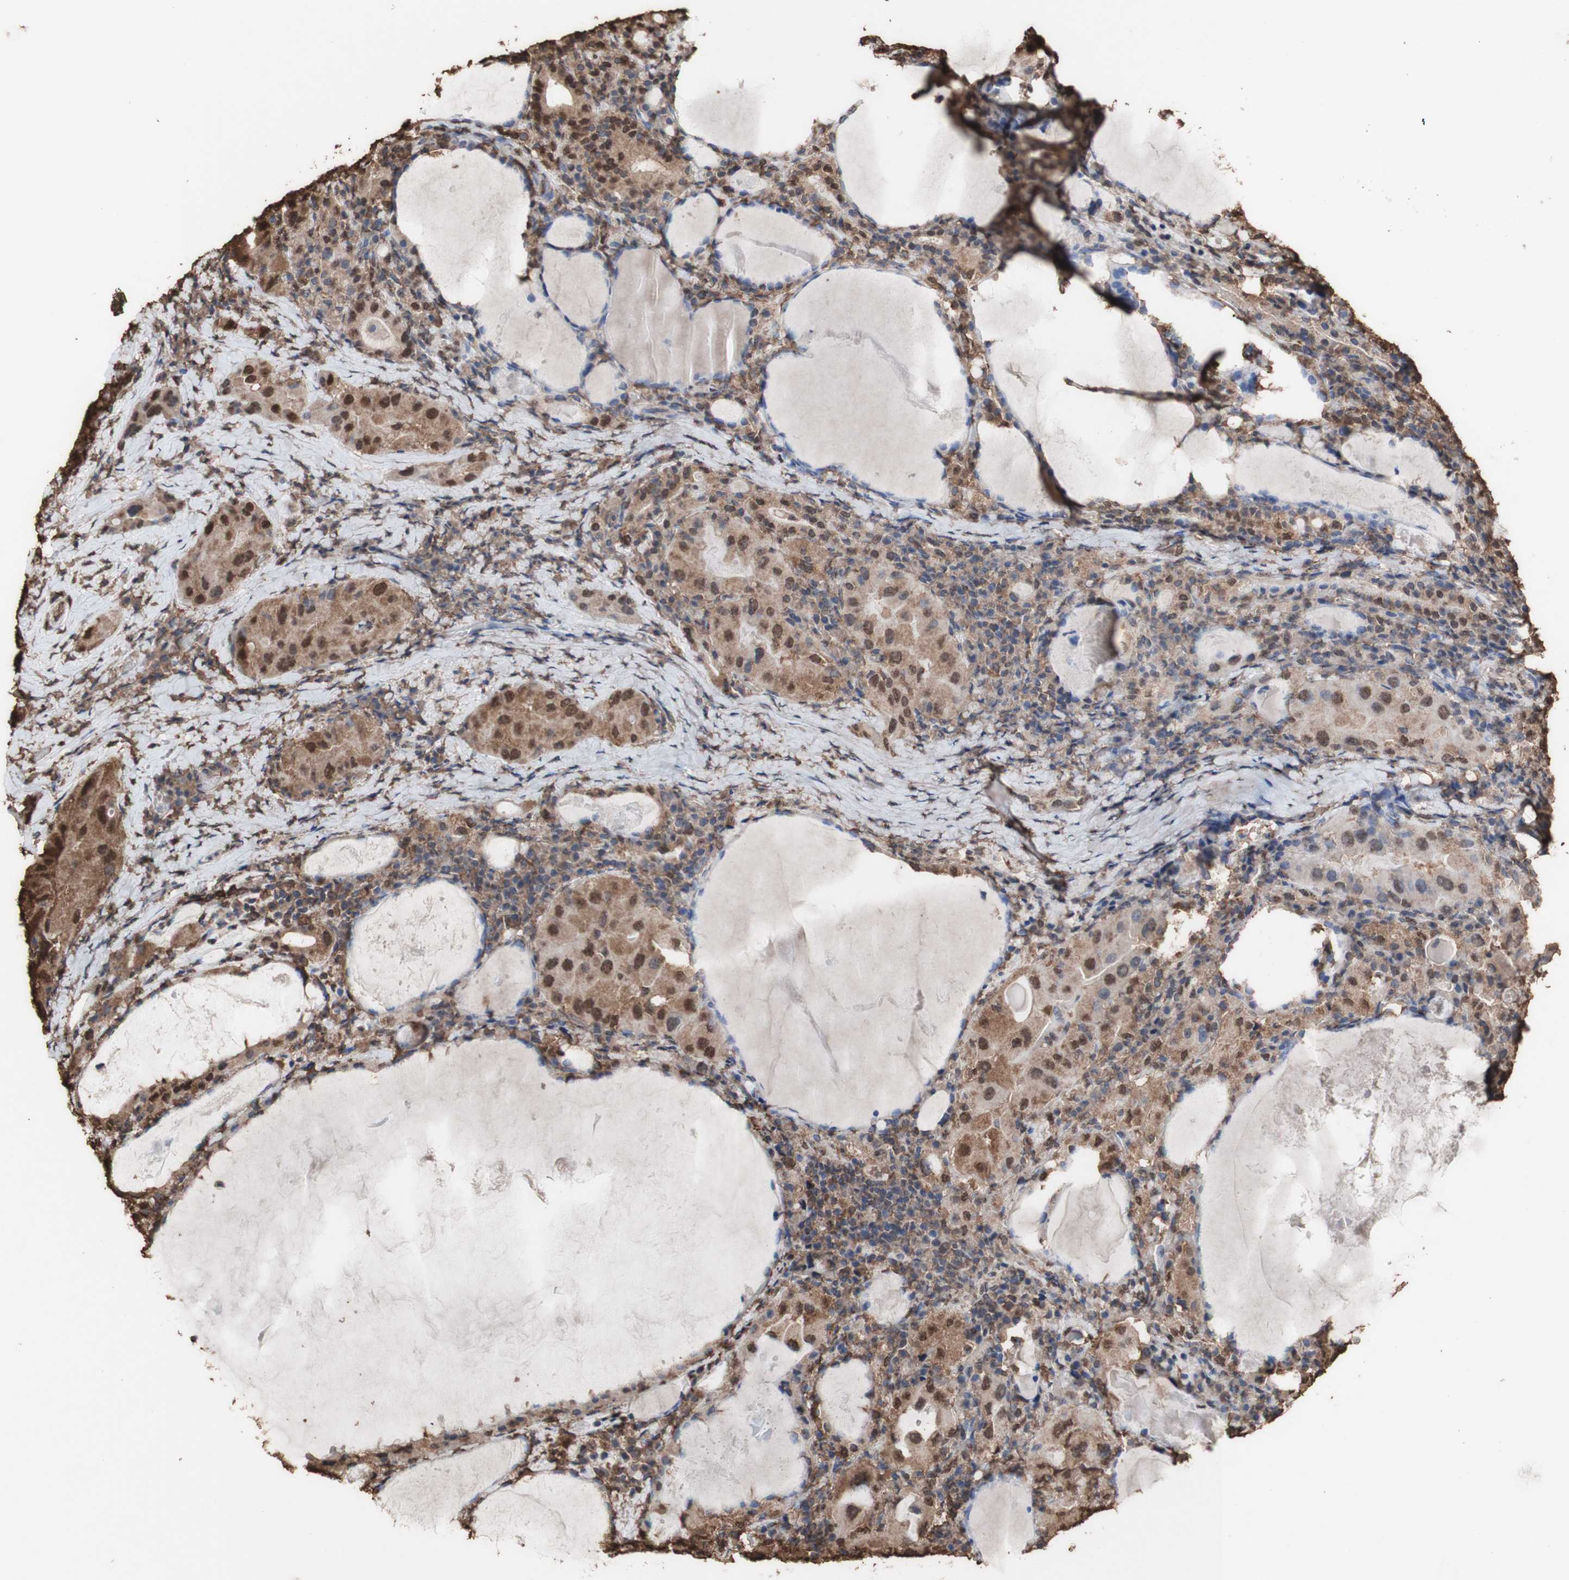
{"staining": {"intensity": "moderate", "quantity": "25%-75%", "location": "cytoplasmic/membranous,nuclear"}, "tissue": "thyroid cancer", "cell_type": "Tumor cells", "image_type": "cancer", "snomed": [{"axis": "morphology", "description": "Papillary adenocarcinoma, NOS"}, {"axis": "topography", "description": "Thyroid gland"}], "caption": "High-magnification brightfield microscopy of papillary adenocarcinoma (thyroid) stained with DAB (brown) and counterstained with hematoxylin (blue). tumor cells exhibit moderate cytoplasmic/membranous and nuclear positivity is present in approximately25%-75% of cells. The staining is performed using DAB (3,3'-diaminobenzidine) brown chromogen to label protein expression. The nuclei are counter-stained blue using hematoxylin.", "gene": "PIDD1", "patient": {"sex": "female", "age": 42}}